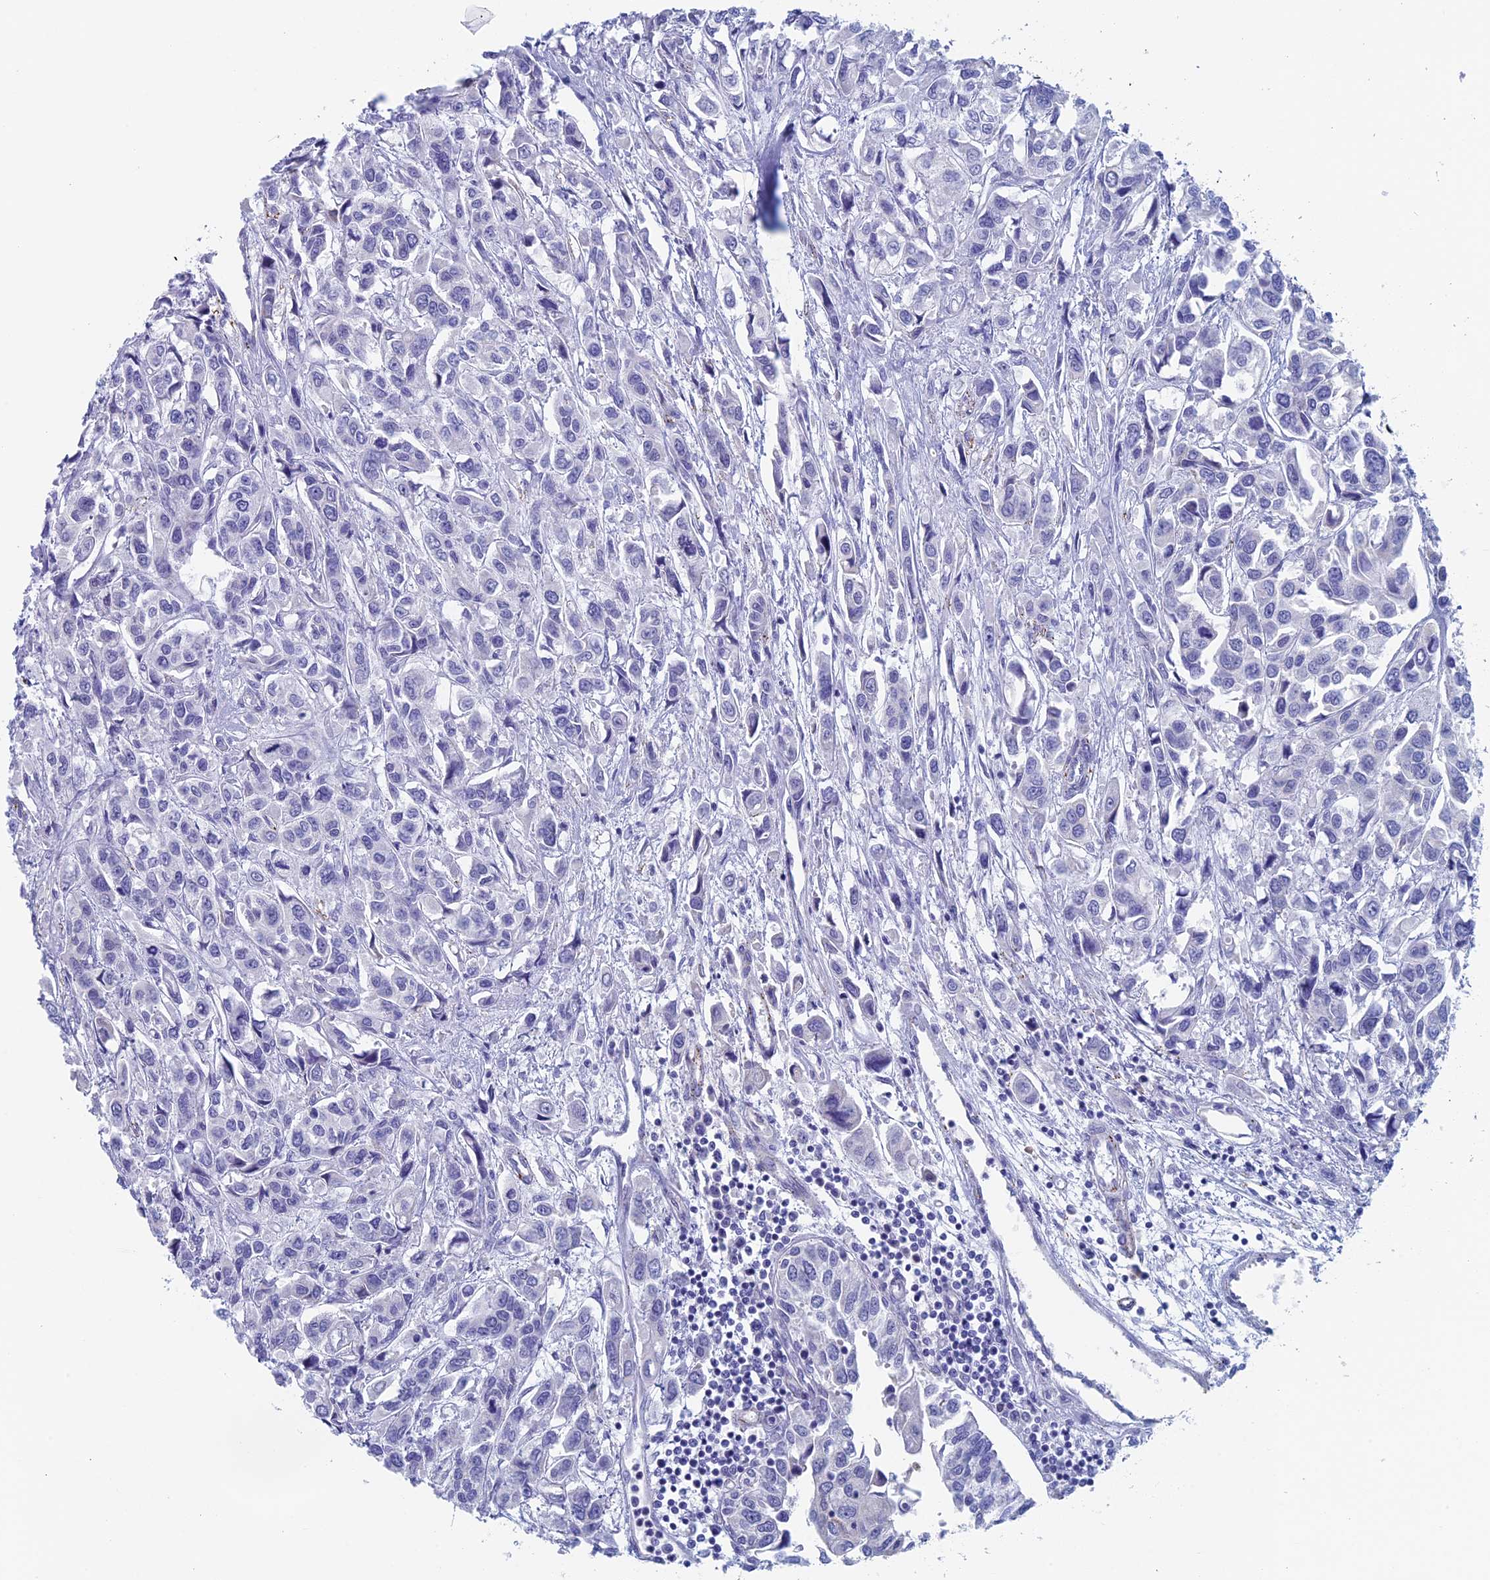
{"staining": {"intensity": "negative", "quantity": "none", "location": "none"}, "tissue": "urothelial cancer", "cell_type": "Tumor cells", "image_type": "cancer", "snomed": [{"axis": "morphology", "description": "Urothelial carcinoma, High grade"}, {"axis": "topography", "description": "Urinary bladder"}], "caption": "Immunohistochemical staining of urothelial cancer shows no significant positivity in tumor cells.", "gene": "MAGEB6", "patient": {"sex": "male", "age": 67}}